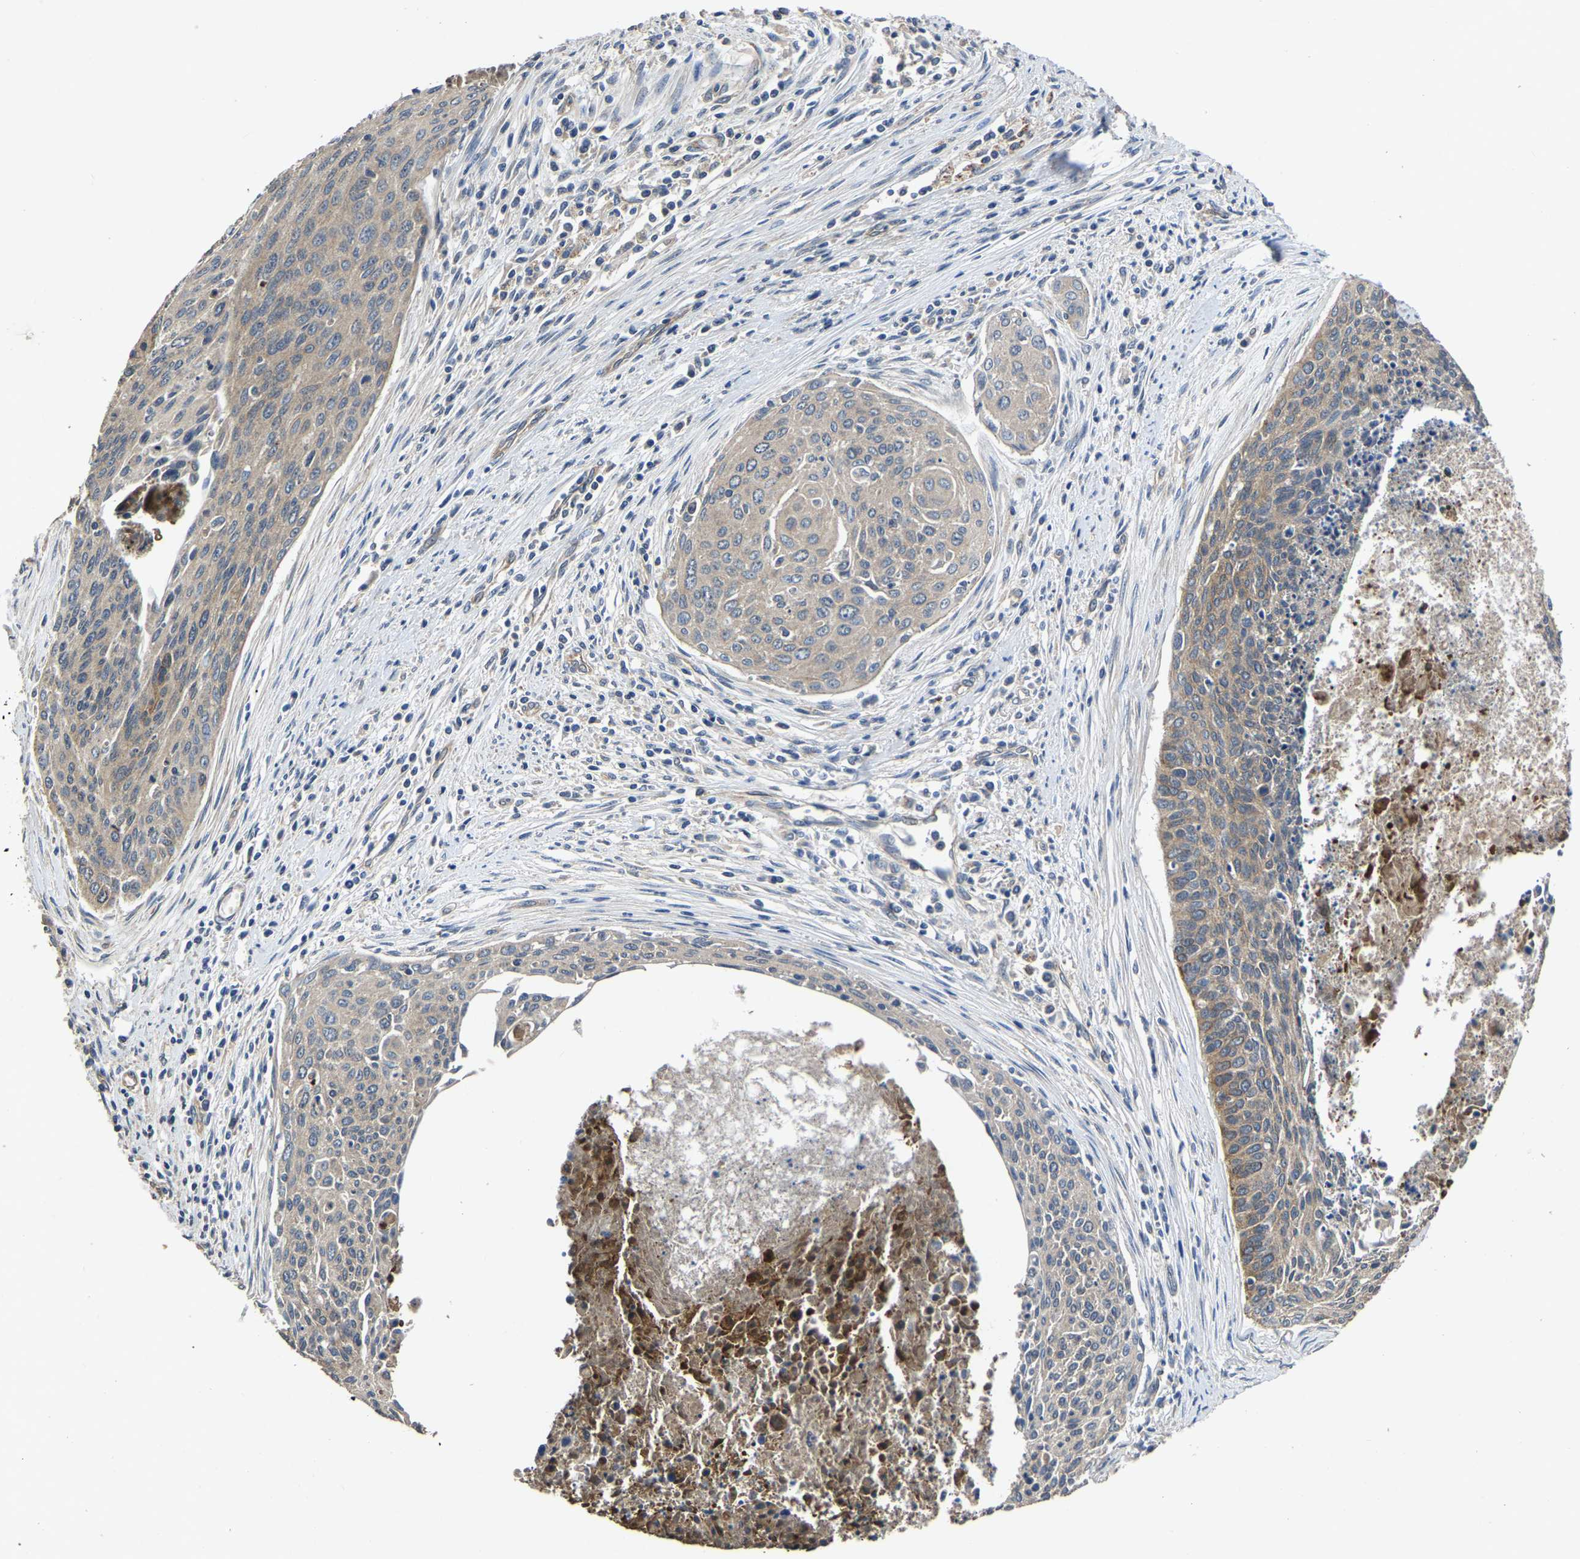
{"staining": {"intensity": "moderate", "quantity": "25%-75%", "location": "cytoplasmic/membranous"}, "tissue": "cervical cancer", "cell_type": "Tumor cells", "image_type": "cancer", "snomed": [{"axis": "morphology", "description": "Squamous cell carcinoma, NOS"}, {"axis": "topography", "description": "Cervix"}], "caption": "Protein expression analysis of squamous cell carcinoma (cervical) demonstrates moderate cytoplasmic/membranous expression in about 25%-75% of tumor cells.", "gene": "CRYZL1", "patient": {"sex": "female", "age": 55}}